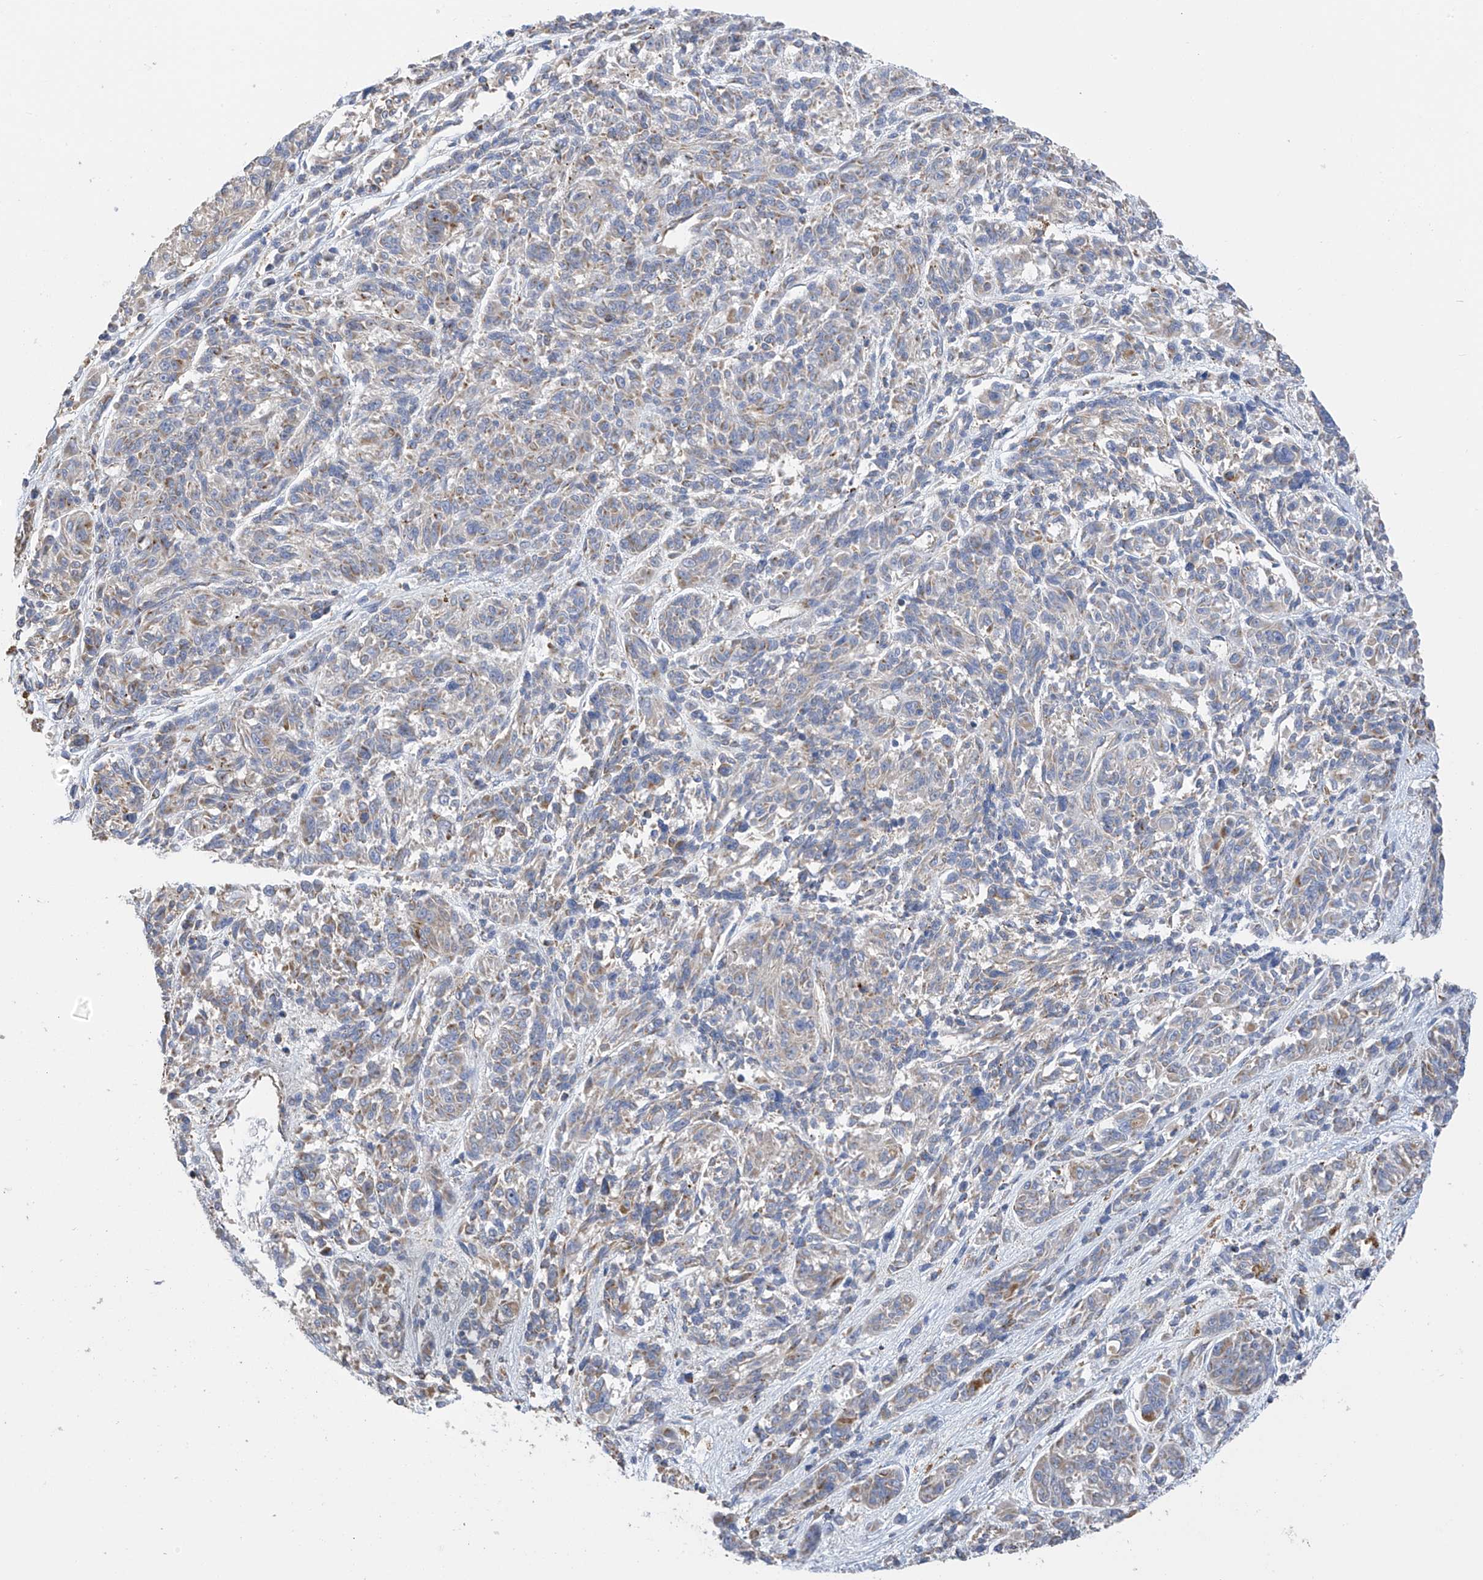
{"staining": {"intensity": "weak", "quantity": "<25%", "location": "cytoplasmic/membranous"}, "tissue": "melanoma", "cell_type": "Tumor cells", "image_type": "cancer", "snomed": [{"axis": "morphology", "description": "Malignant melanoma, NOS"}, {"axis": "topography", "description": "Skin"}], "caption": "Melanoma was stained to show a protein in brown. There is no significant expression in tumor cells.", "gene": "ITM2B", "patient": {"sex": "male", "age": 53}}